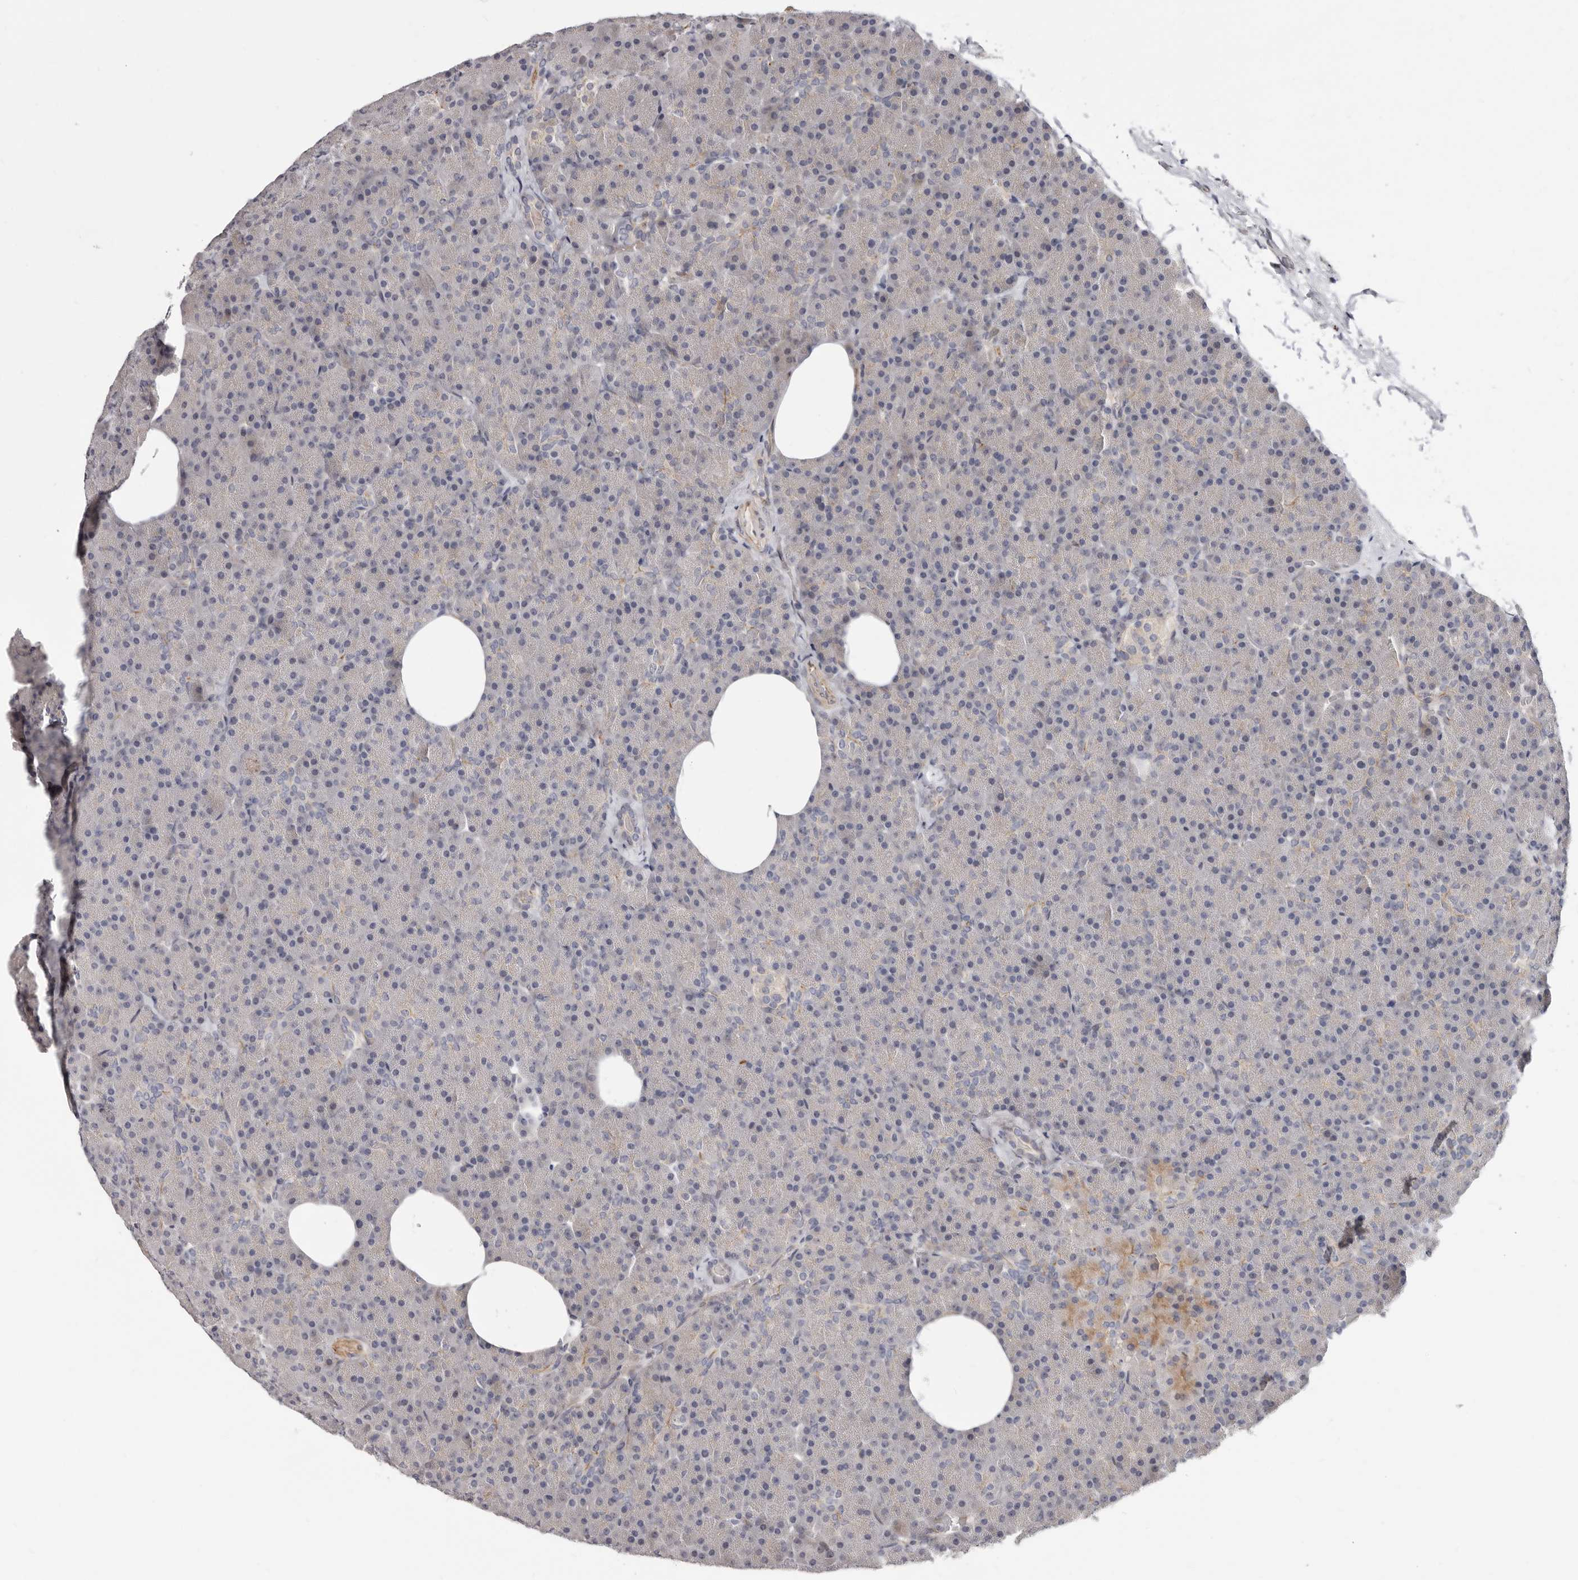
{"staining": {"intensity": "weak", "quantity": "<25%", "location": "cytoplasmic/membranous"}, "tissue": "pancreas", "cell_type": "Exocrine glandular cells", "image_type": "normal", "snomed": [{"axis": "morphology", "description": "Normal tissue, NOS"}, {"axis": "morphology", "description": "Carcinoid, malignant, NOS"}, {"axis": "topography", "description": "Pancreas"}], "caption": "Photomicrograph shows no significant protein expression in exocrine glandular cells of benign pancreas.", "gene": "KLHL4", "patient": {"sex": "female", "age": 35}}